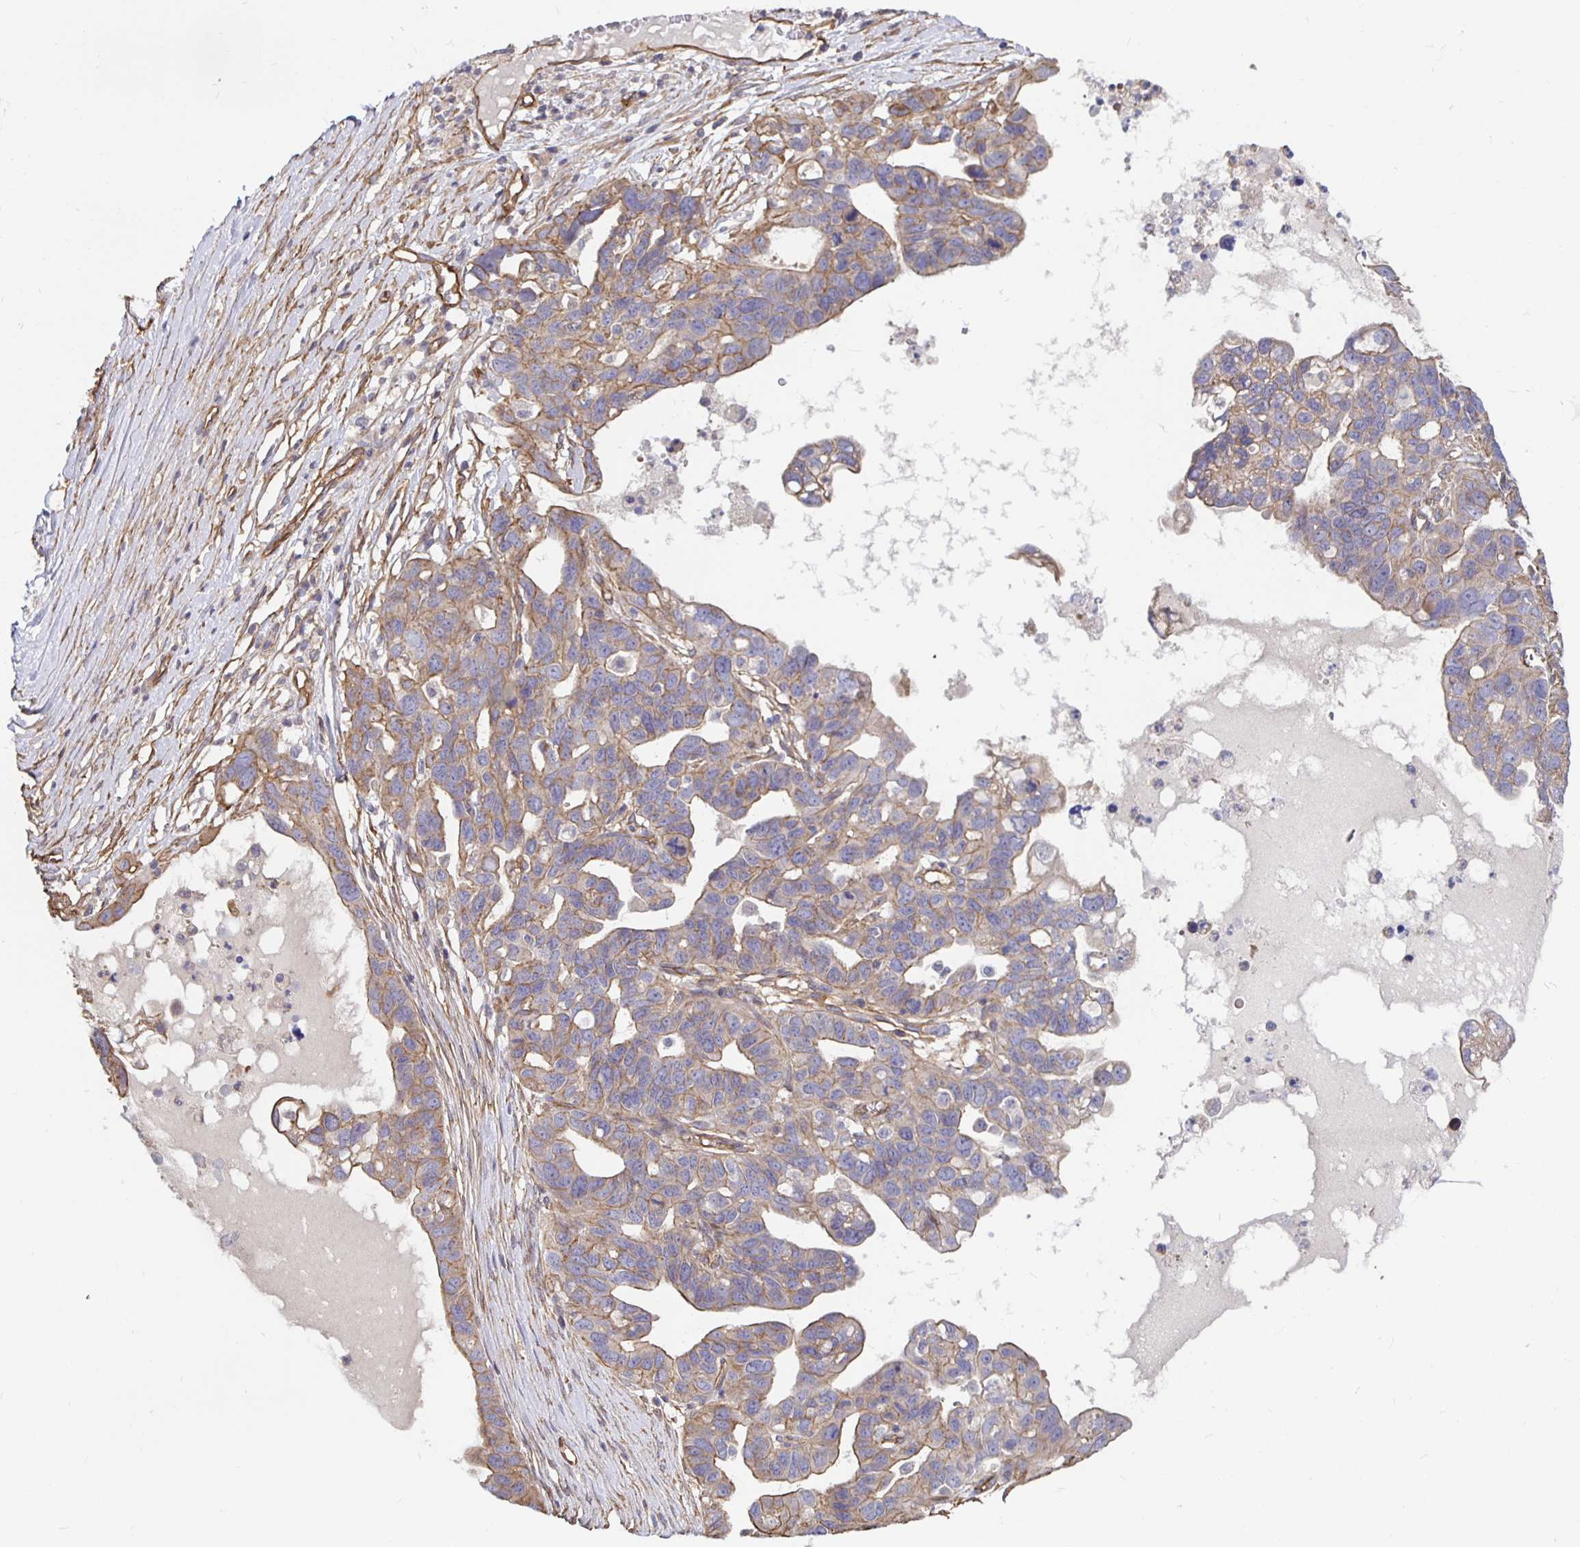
{"staining": {"intensity": "moderate", "quantity": "25%-75%", "location": "cytoplasmic/membranous"}, "tissue": "ovarian cancer", "cell_type": "Tumor cells", "image_type": "cancer", "snomed": [{"axis": "morphology", "description": "Cystadenocarcinoma, serous, NOS"}, {"axis": "topography", "description": "Ovary"}], "caption": "An IHC photomicrograph of tumor tissue is shown. Protein staining in brown shows moderate cytoplasmic/membranous positivity in ovarian serous cystadenocarcinoma within tumor cells.", "gene": "ARHGEF39", "patient": {"sex": "female", "age": 69}}